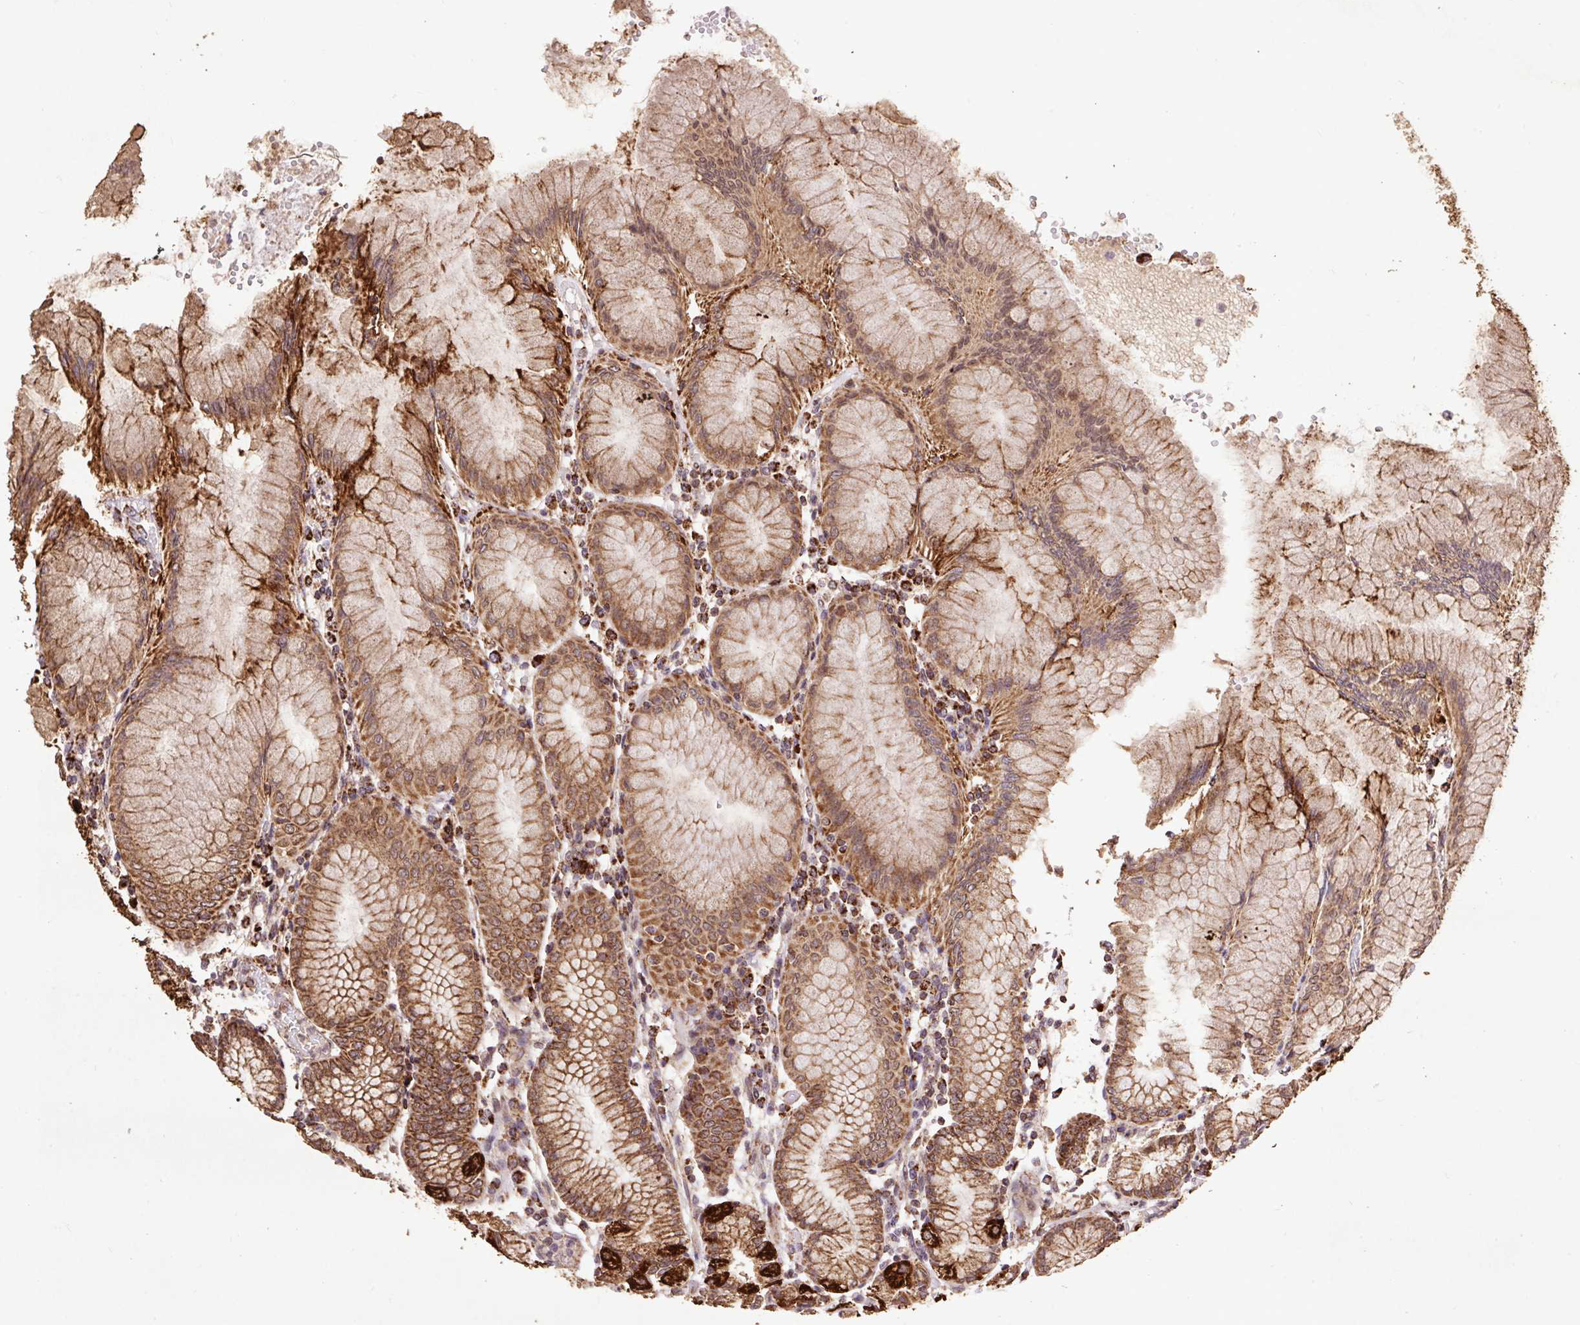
{"staining": {"intensity": "strong", "quantity": ">75%", "location": "cytoplasmic/membranous"}, "tissue": "stomach", "cell_type": "Glandular cells", "image_type": "normal", "snomed": [{"axis": "morphology", "description": "Normal tissue, NOS"}, {"axis": "topography", "description": "Stomach"}], "caption": "Protein expression analysis of unremarkable human stomach reveals strong cytoplasmic/membranous positivity in about >75% of glandular cells.", "gene": "ATP5F1A", "patient": {"sex": "female", "age": 57}}